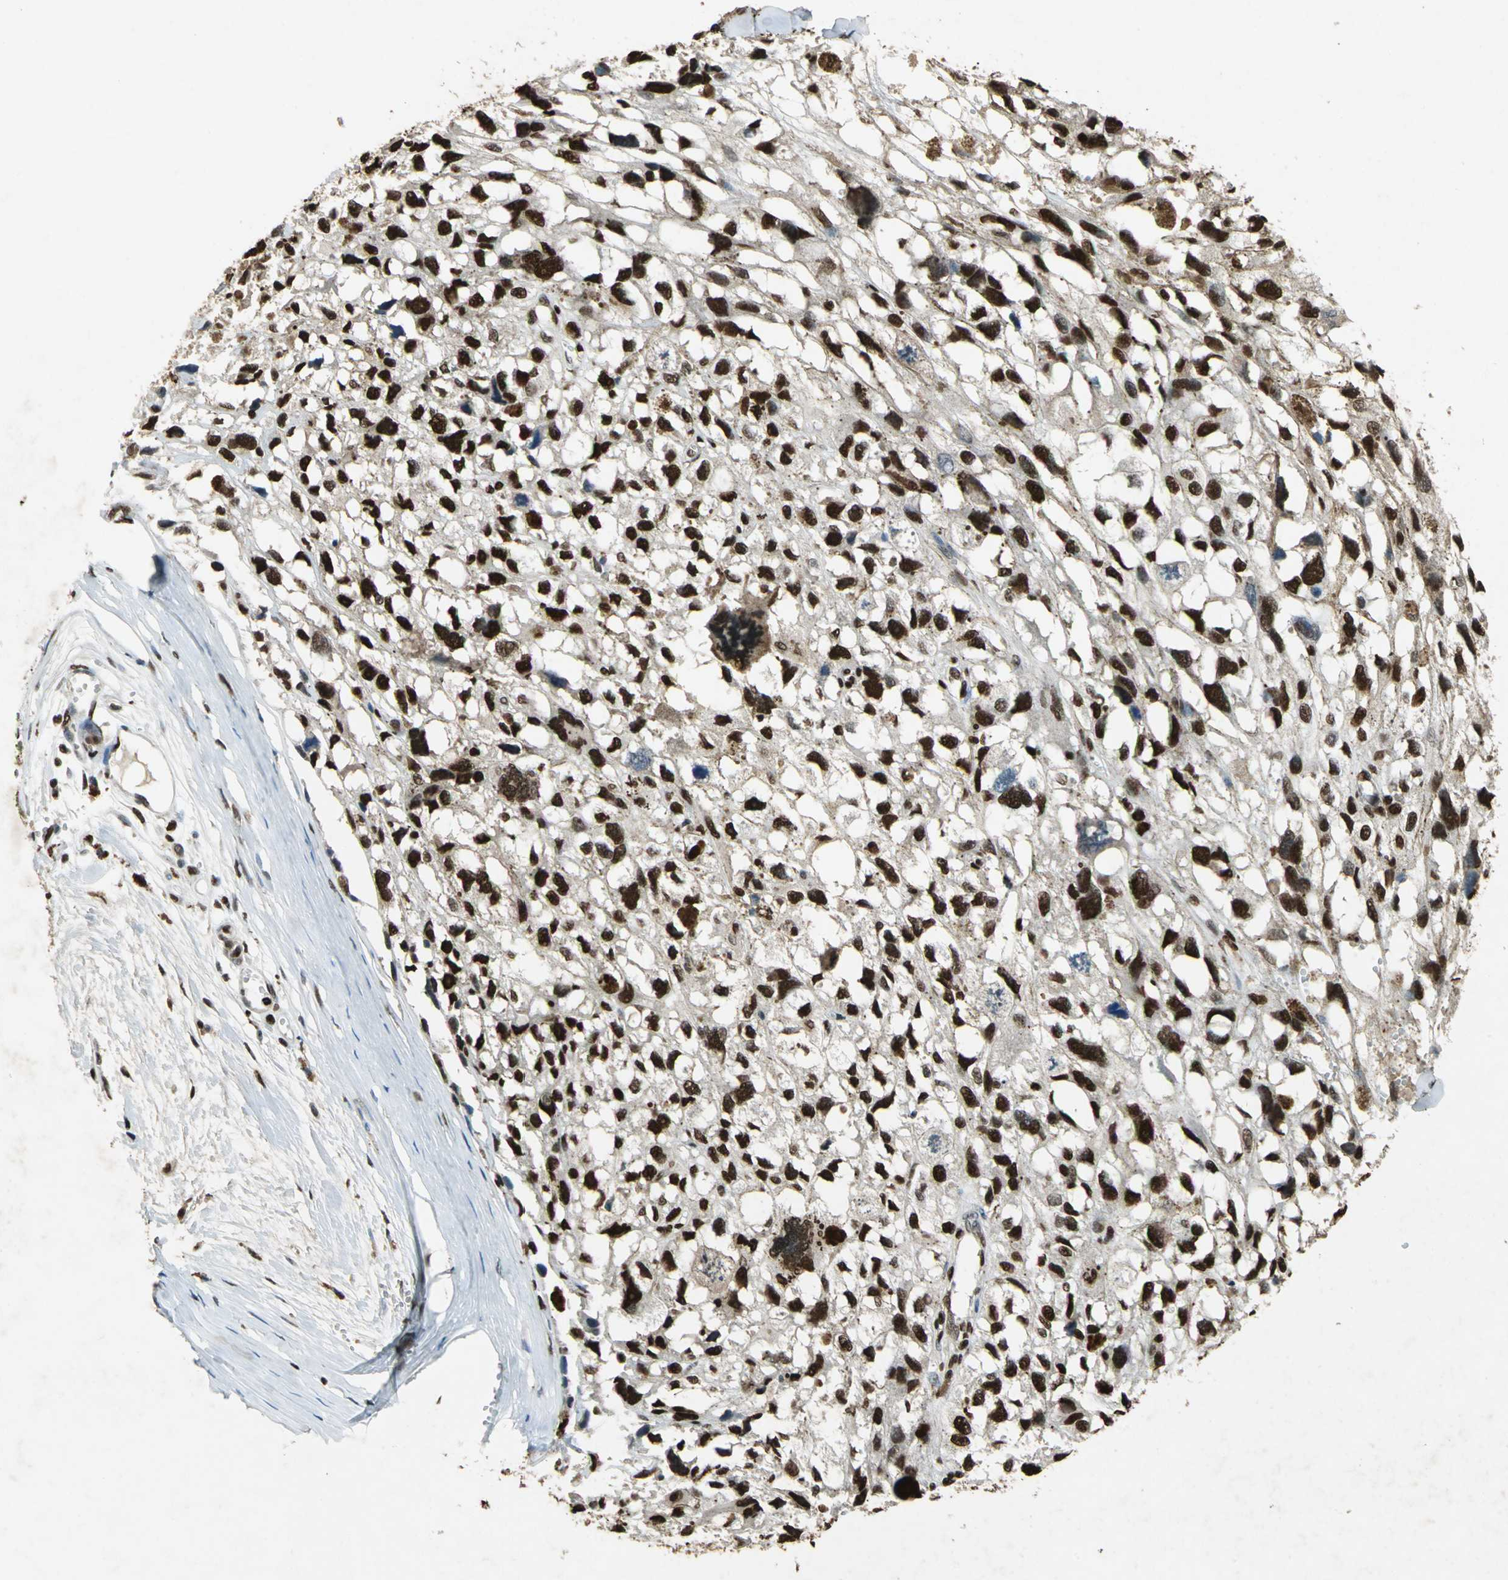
{"staining": {"intensity": "strong", "quantity": ">75%", "location": "nuclear"}, "tissue": "melanoma", "cell_type": "Tumor cells", "image_type": "cancer", "snomed": [{"axis": "morphology", "description": "Malignant melanoma, Metastatic site"}, {"axis": "topography", "description": "Lymph node"}], "caption": "IHC histopathology image of neoplastic tissue: human malignant melanoma (metastatic site) stained using immunohistochemistry (IHC) displays high levels of strong protein expression localized specifically in the nuclear of tumor cells, appearing as a nuclear brown color.", "gene": "ANP32A", "patient": {"sex": "male", "age": 59}}